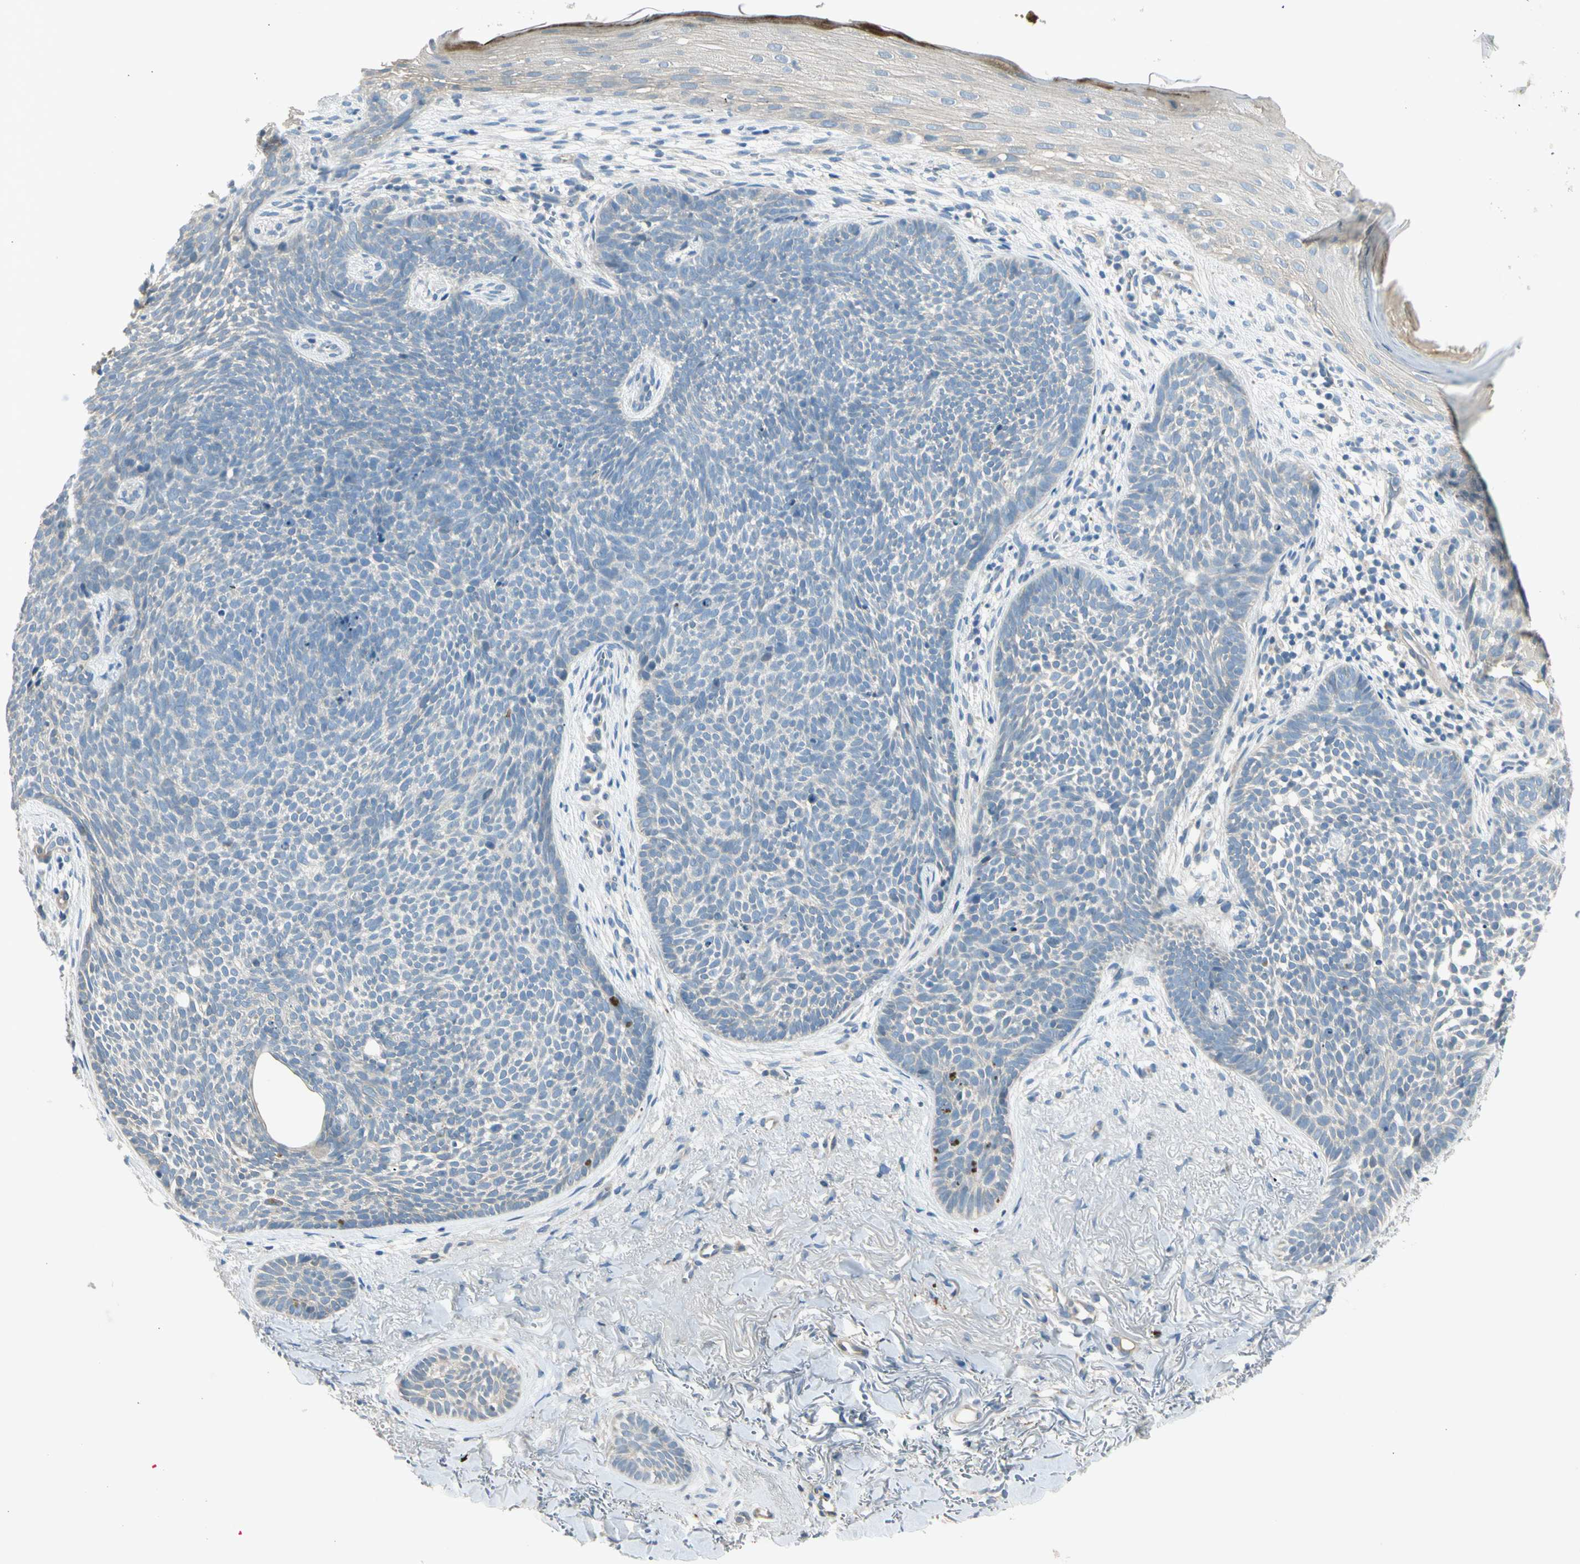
{"staining": {"intensity": "negative", "quantity": "none", "location": "none"}, "tissue": "skin cancer", "cell_type": "Tumor cells", "image_type": "cancer", "snomed": [{"axis": "morphology", "description": "Basal cell carcinoma"}, {"axis": "topography", "description": "Skin"}], "caption": "A high-resolution histopathology image shows immunohistochemistry (IHC) staining of skin cancer, which shows no significant staining in tumor cells.", "gene": "ADGRA3", "patient": {"sex": "female", "age": 70}}